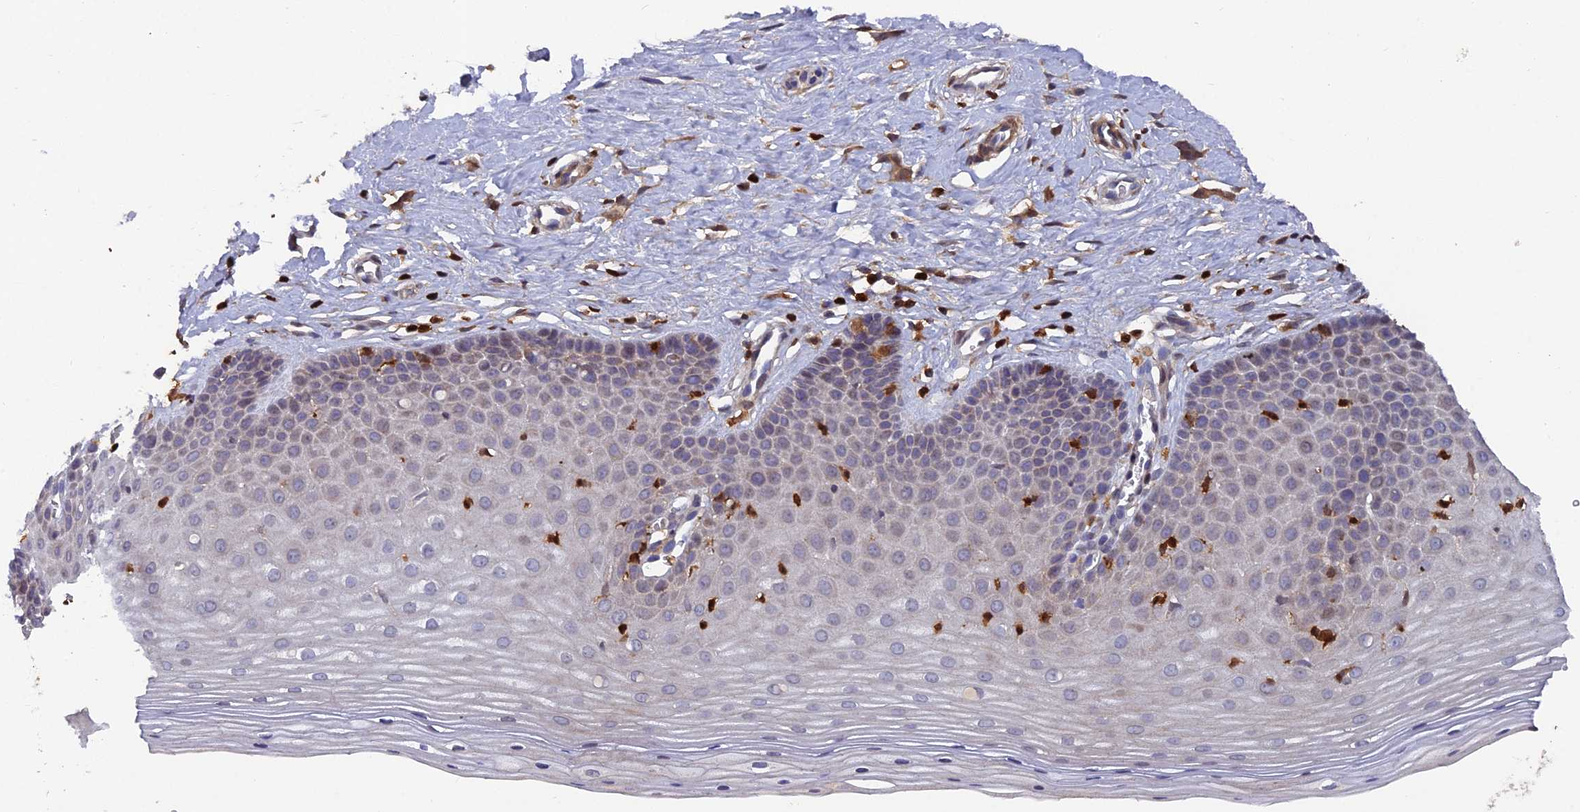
{"staining": {"intensity": "weak", "quantity": "<25%", "location": "cytoplasmic/membranous"}, "tissue": "cervix", "cell_type": "Glandular cells", "image_type": "normal", "snomed": [{"axis": "morphology", "description": "Normal tissue, NOS"}, {"axis": "topography", "description": "Cervix"}], "caption": "Immunohistochemical staining of normal cervix shows no significant expression in glandular cells. (DAB IHC with hematoxylin counter stain).", "gene": "GALK2", "patient": {"sex": "female", "age": 36}}